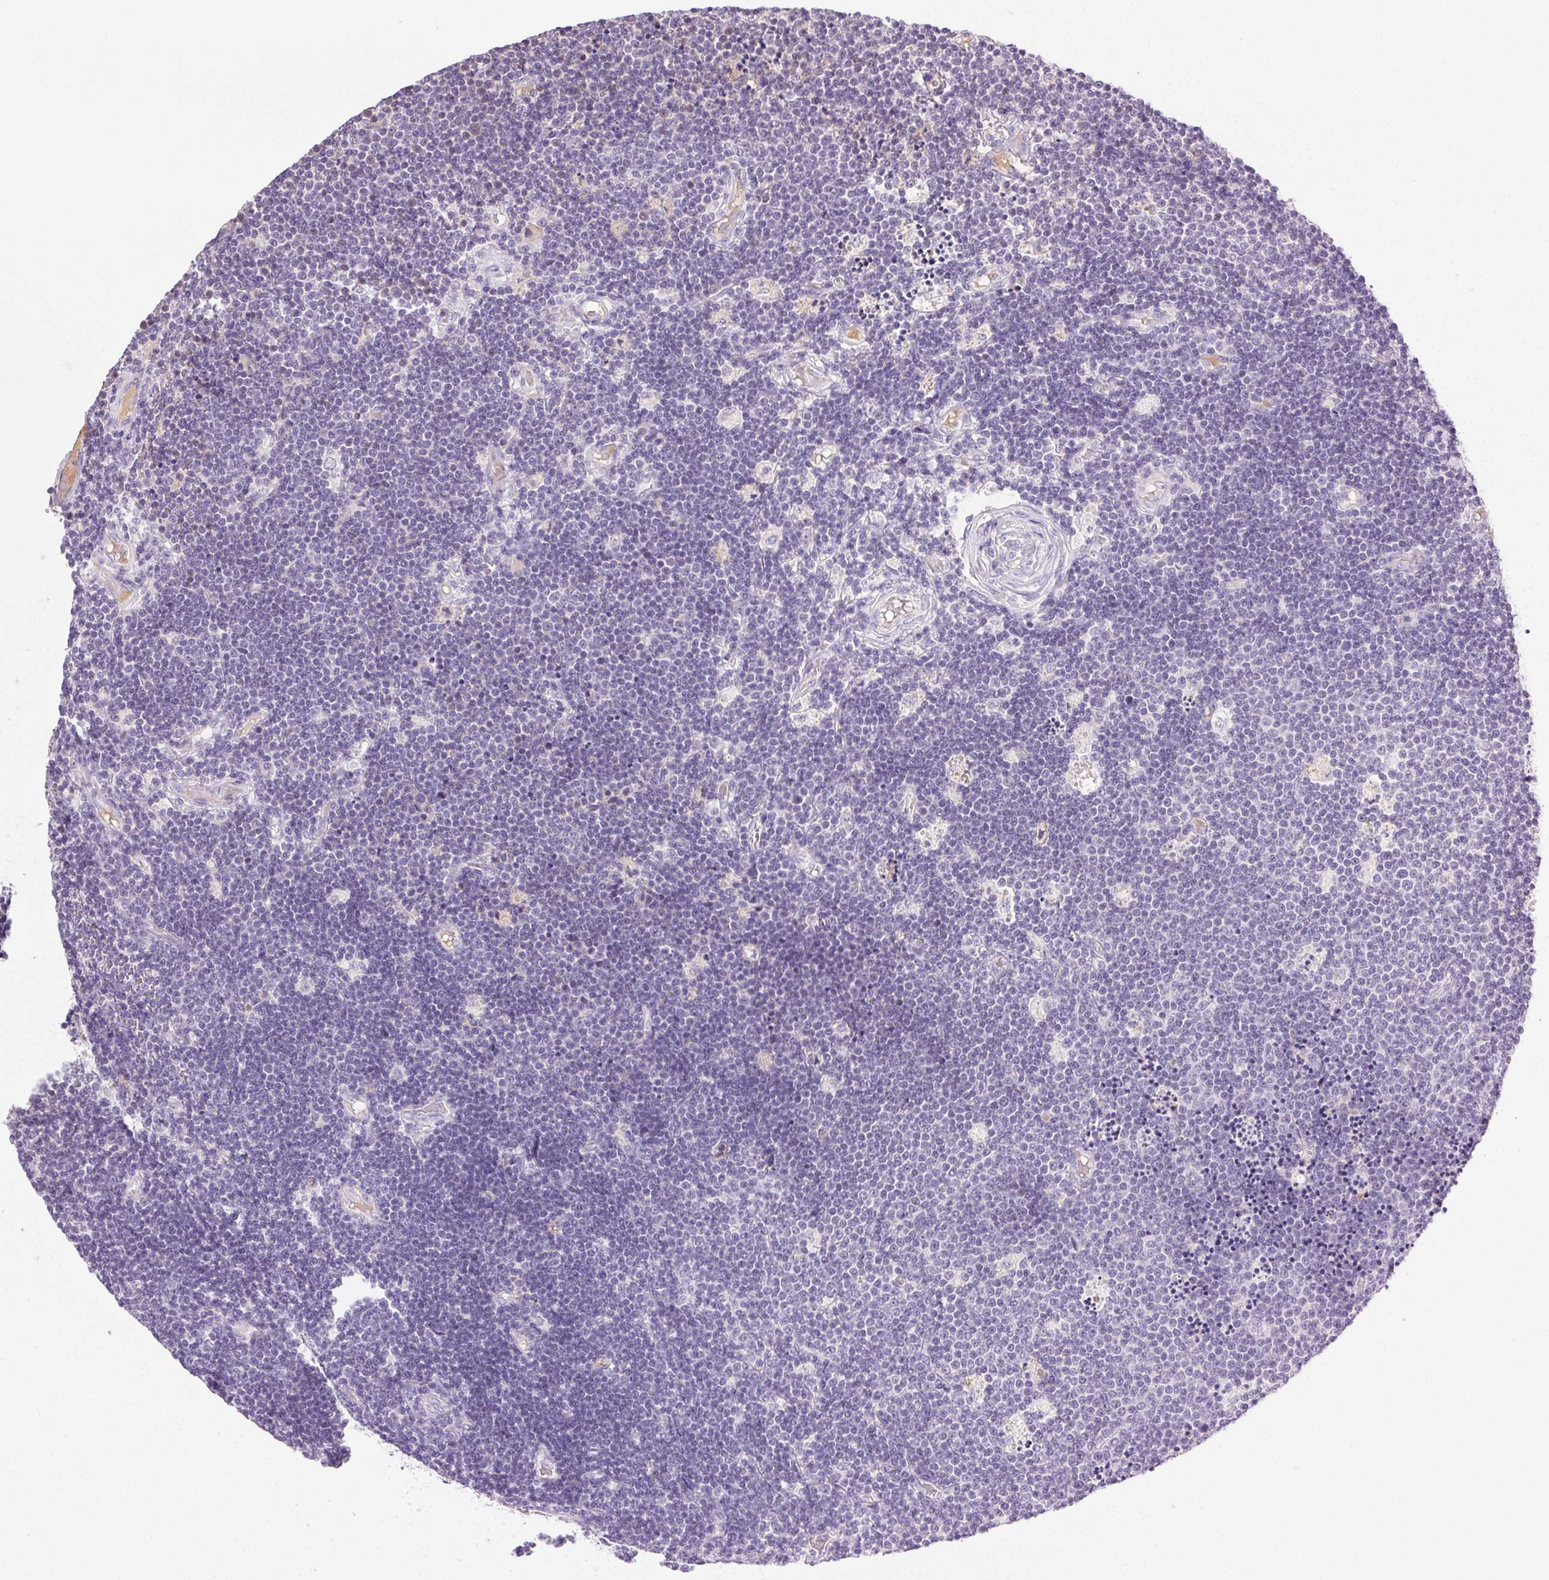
{"staining": {"intensity": "negative", "quantity": "none", "location": "none"}, "tissue": "lymphoma", "cell_type": "Tumor cells", "image_type": "cancer", "snomed": [{"axis": "morphology", "description": "Malignant lymphoma, non-Hodgkin's type, Low grade"}, {"axis": "topography", "description": "Brain"}], "caption": "DAB immunohistochemical staining of lymphoma displays no significant positivity in tumor cells.", "gene": "BPIFB2", "patient": {"sex": "female", "age": 66}}